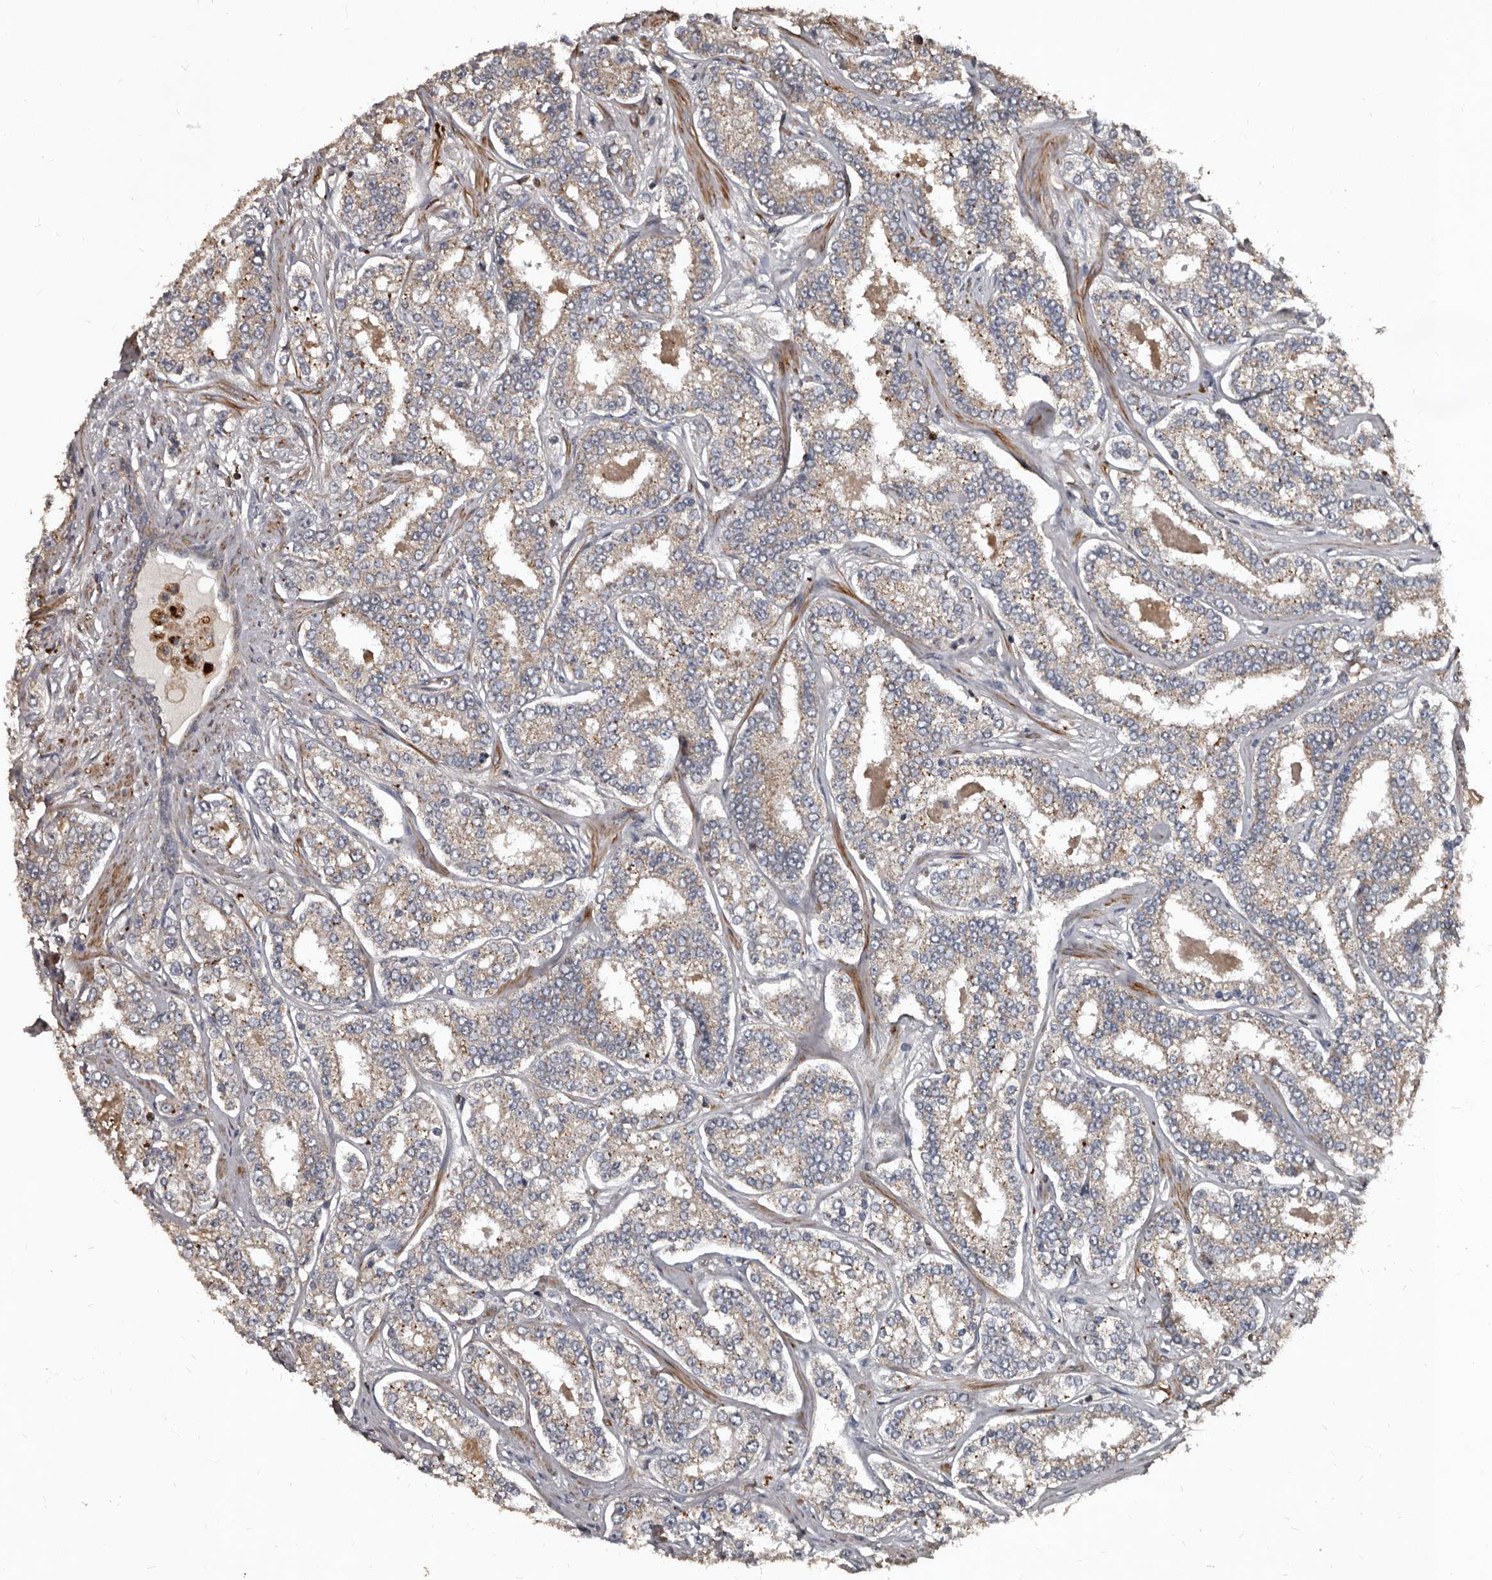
{"staining": {"intensity": "weak", "quantity": "25%-75%", "location": "cytoplasmic/membranous"}, "tissue": "prostate cancer", "cell_type": "Tumor cells", "image_type": "cancer", "snomed": [{"axis": "morphology", "description": "Normal tissue, NOS"}, {"axis": "morphology", "description": "Adenocarcinoma, High grade"}, {"axis": "topography", "description": "Prostate"}], "caption": "Immunohistochemistry image of adenocarcinoma (high-grade) (prostate) stained for a protein (brown), which demonstrates low levels of weak cytoplasmic/membranous staining in about 25%-75% of tumor cells.", "gene": "GREB1", "patient": {"sex": "male", "age": 83}}